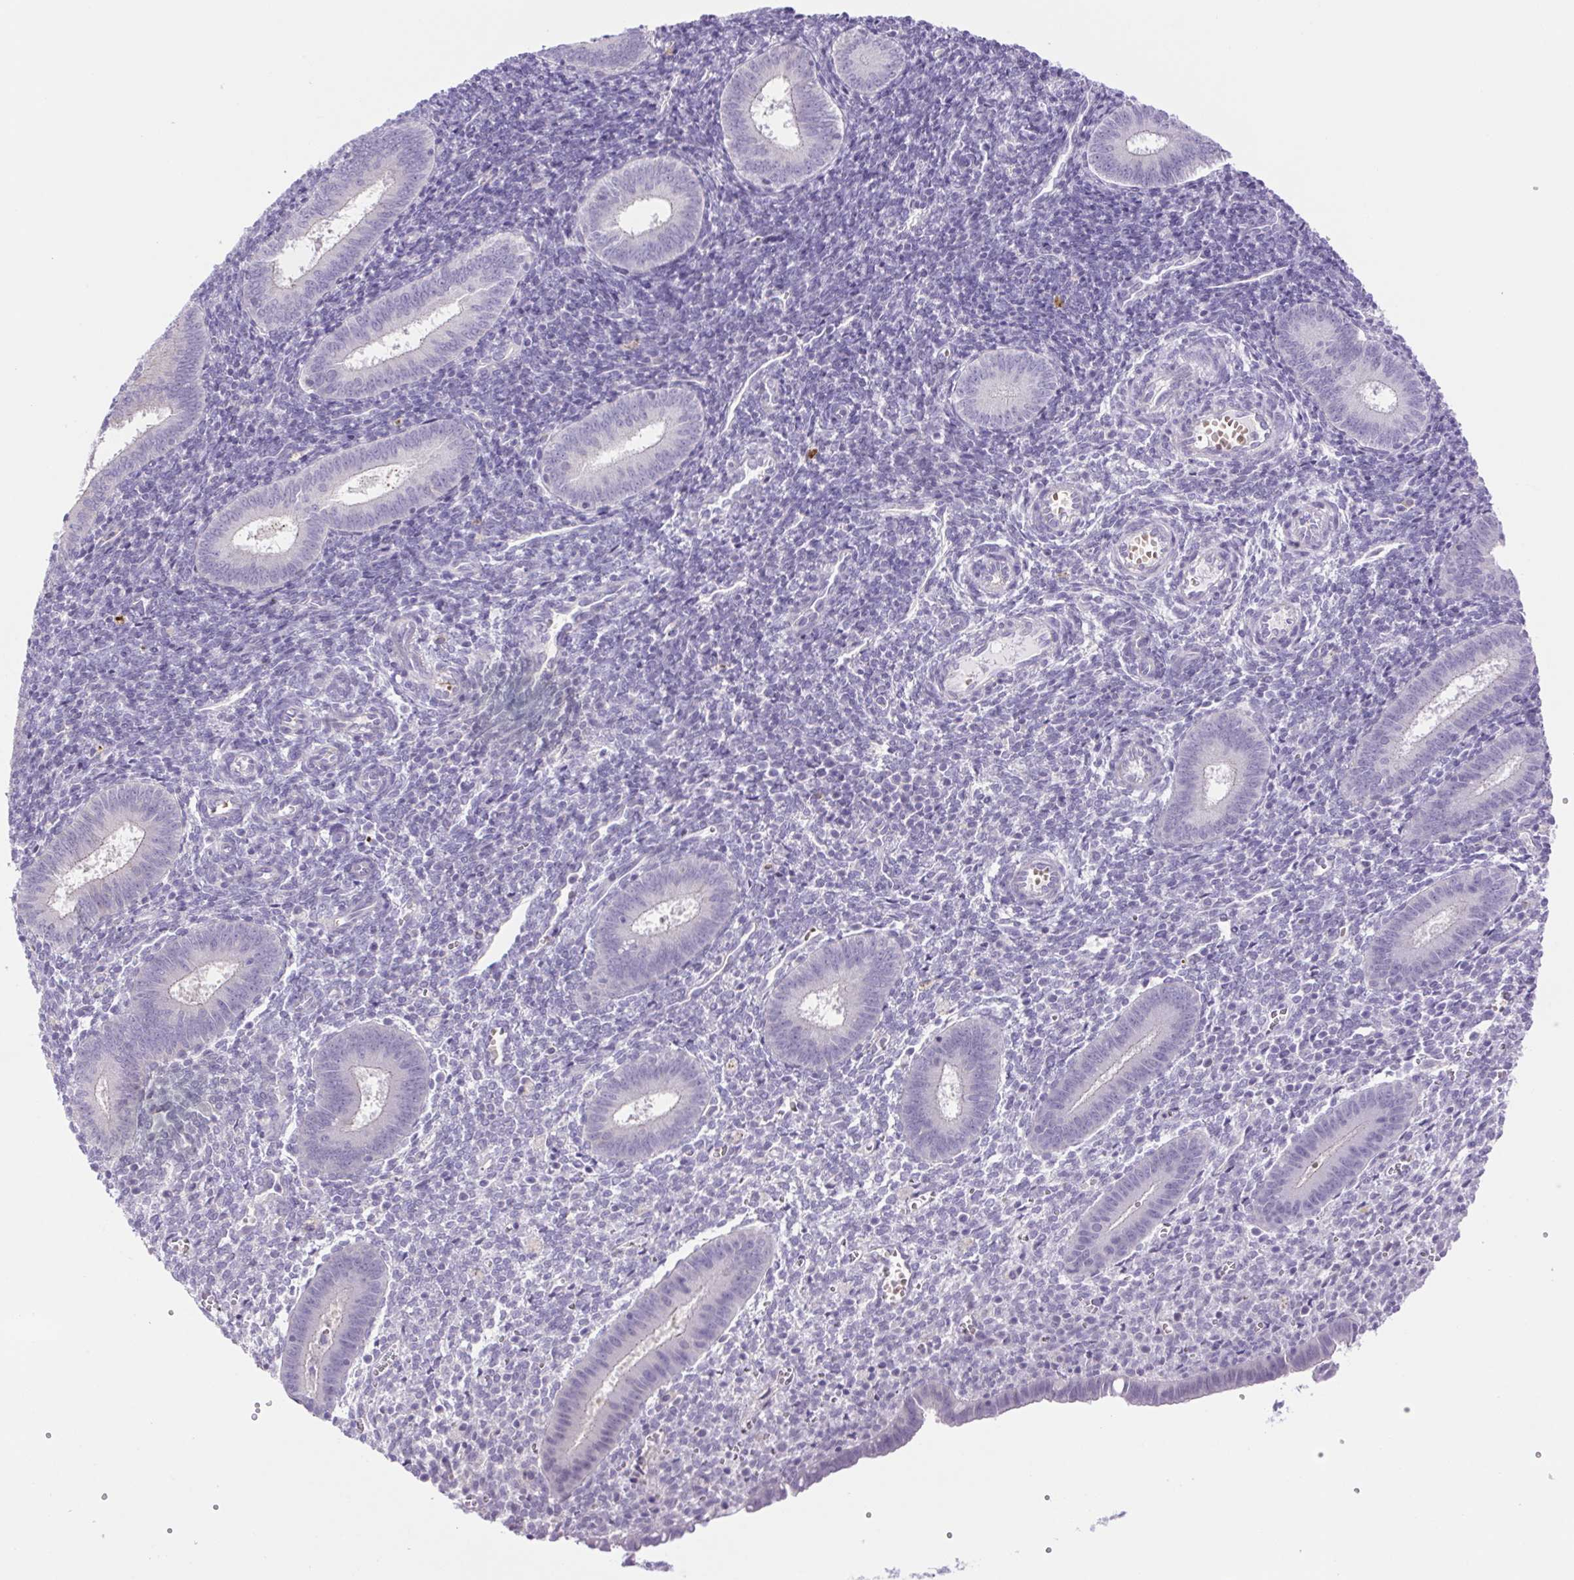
{"staining": {"intensity": "negative", "quantity": "none", "location": "none"}, "tissue": "endometrium", "cell_type": "Cells in endometrial stroma", "image_type": "normal", "snomed": [{"axis": "morphology", "description": "Normal tissue, NOS"}, {"axis": "topography", "description": "Endometrium"}], "caption": "High power microscopy photomicrograph of an IHC micrograph of unremarkable endometrium, revealing no significant staining in cells in endometrial stroma. (Brightfield microscopy of DAB IHC at high magnification).", "gene": "FAM177B", "patient": {"sex": "female", "age": 25}}